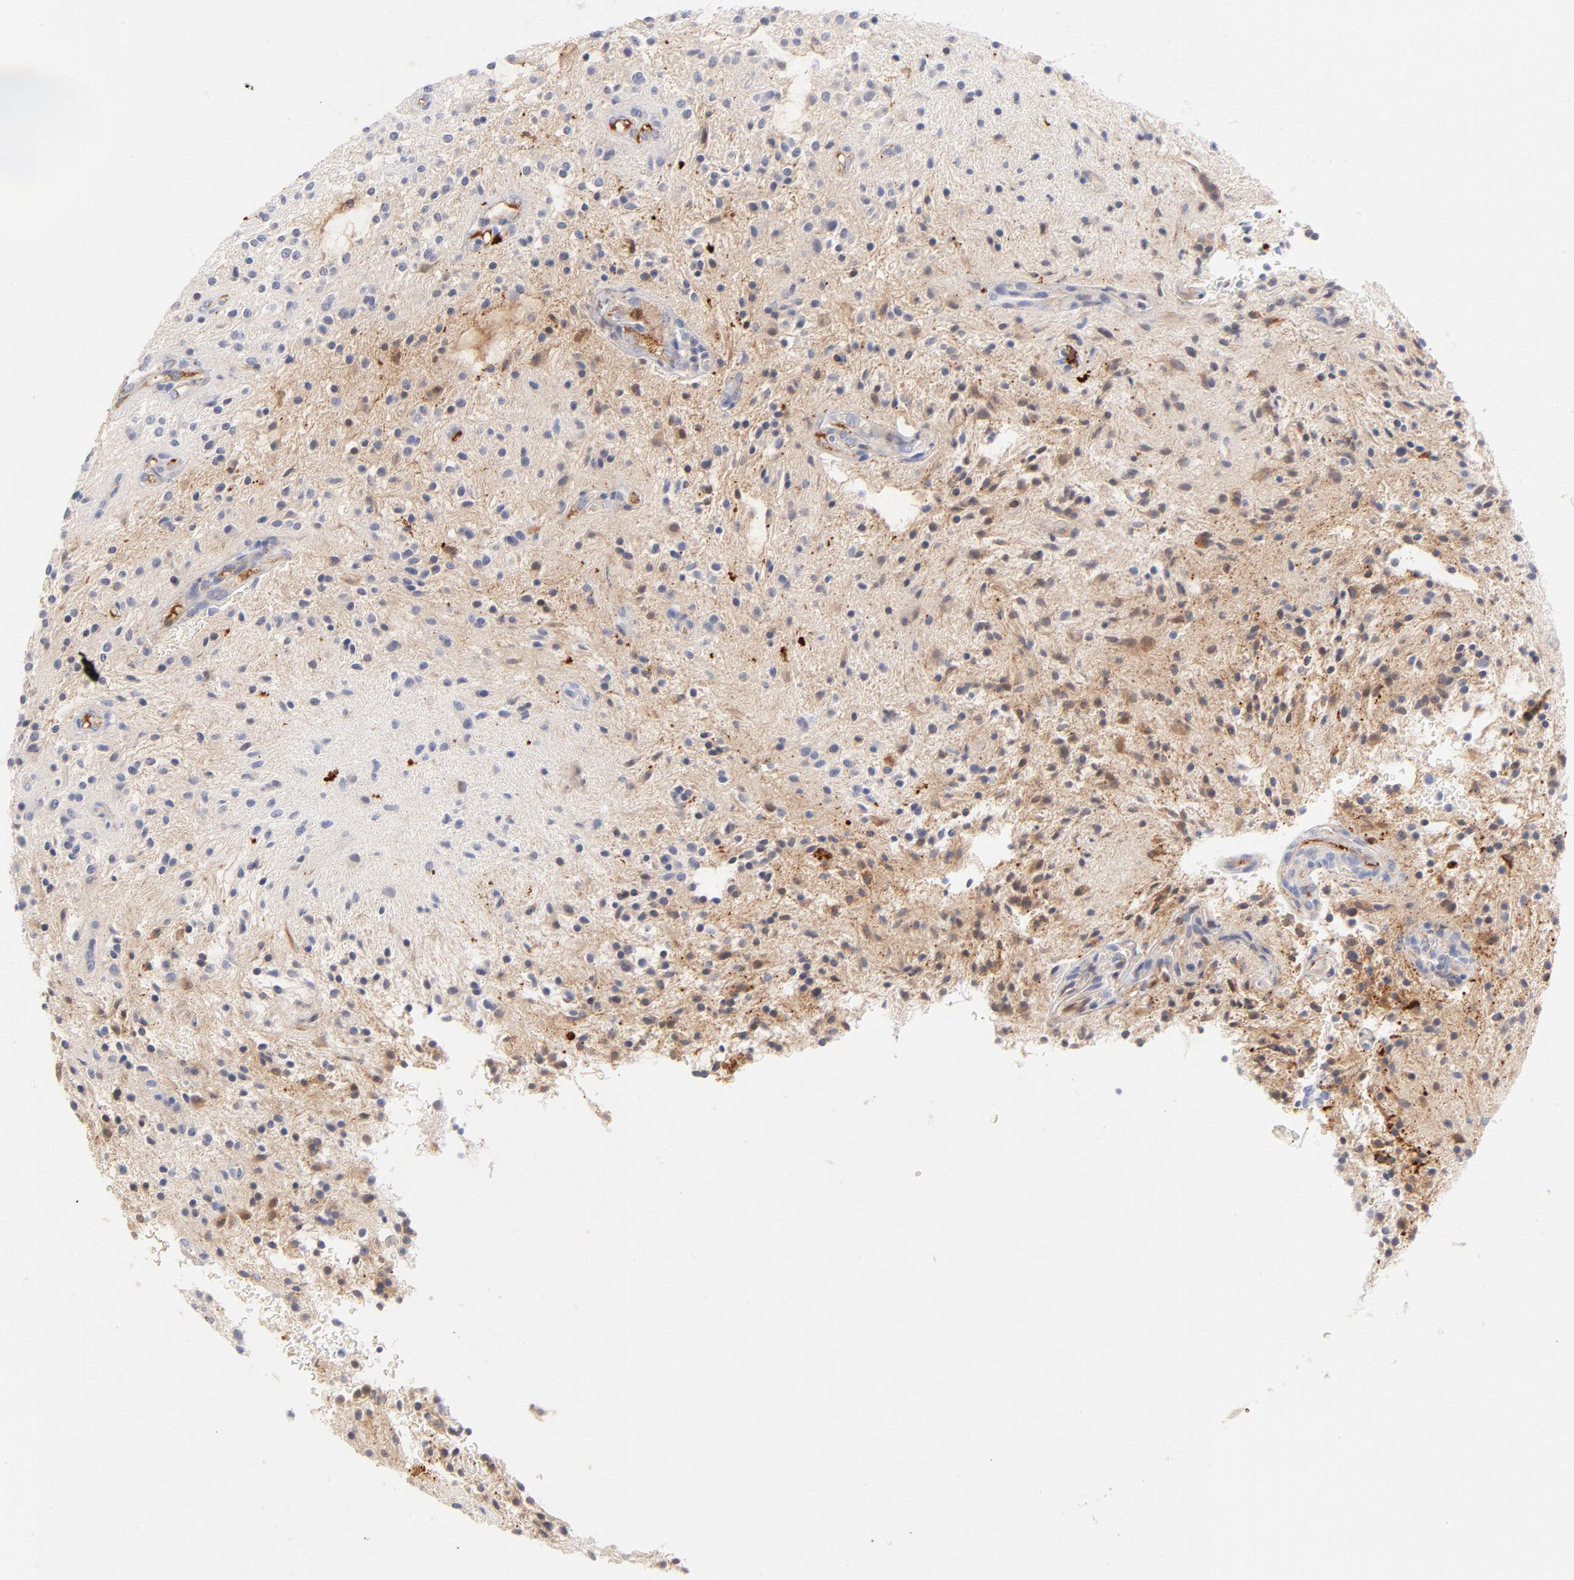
{"staining": {"intensity": "negative", "quantity": "none", "location": "none"}, "tissue": "glioma", "cell_type": "Tumor cells", "image_type": "cancer", "snomed": [{"axis": "morphology", "description": "Glioma, malignant, NOS"}, {"axis": "topography", "description": "Cerebellum"}], "caption": "High power microscopy photomicrograph of an immunohistochemistry (IHC) photomicrograph of glioma (malignant), revealing no significant positivity in tumor cells.", "gene": "PLAT", "patient": {"sex": "female", "age": 10}}